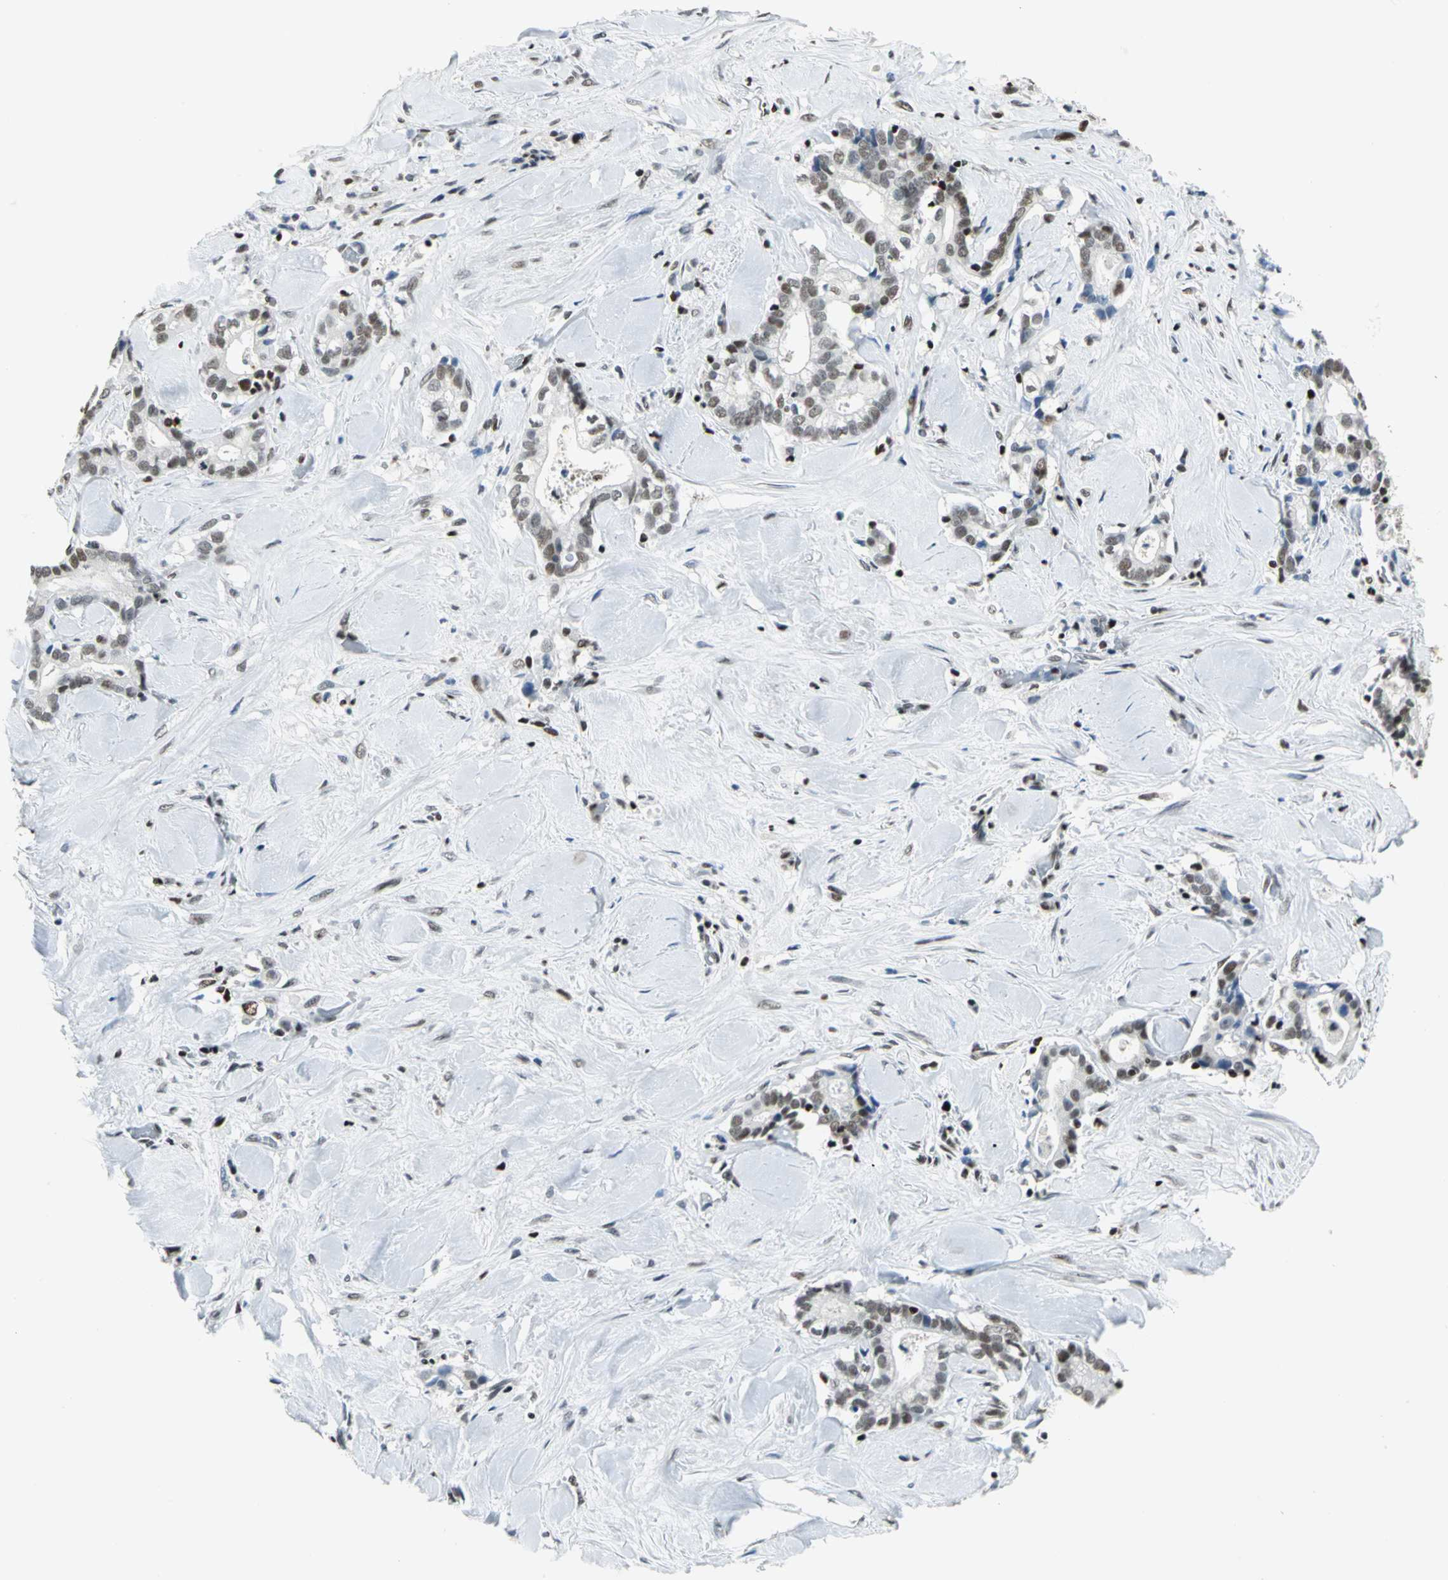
{"staining": {"intensity": "moderate", "quantity": ">75%", "location": "nuclear"}, "tissue": "liver cancer", "cell_type": "Tumor cells", "image_type": "cancer", "snomed": [{"axis": "morphology", "description": "Cholangiocarcinoma"}, {"axis": "topography", "description": "Liver"}], "caption": "IHC (DAB) staining of cholangiocarcinoma (liver) shows moderate nuclear protein staining in approximately >75% of tumor cells.", "gene": "HNRNPD", "patient": {"sex": "male", "age": 57}}